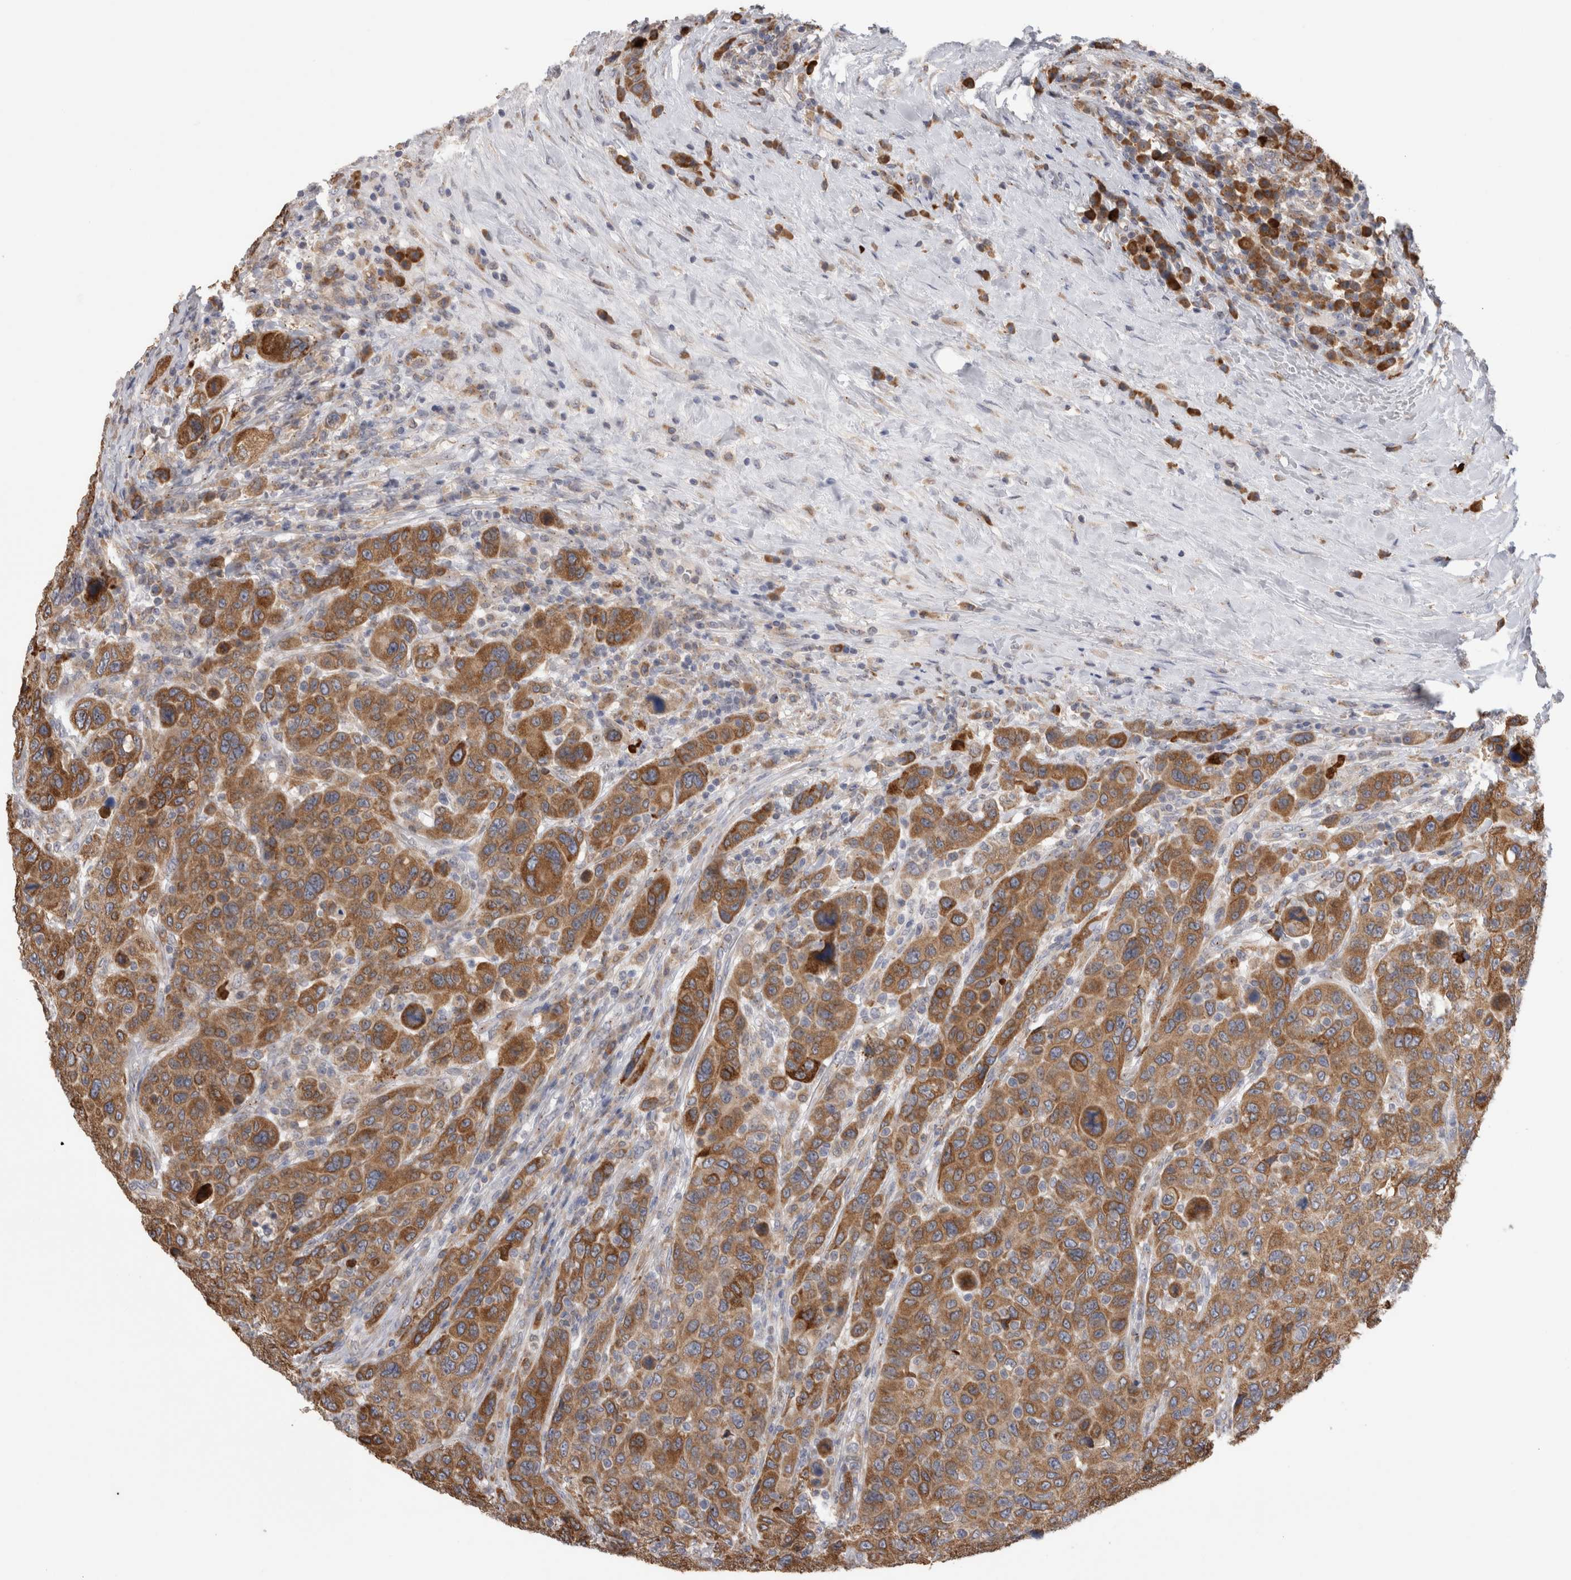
{"staining": {"intensity": "moderate", "quantity": ">75%", "location": "cytoplasmic/membranous"}, "tissue": "breast cancer", "cell_type": "Tumor cells", "image_type": "cancer", "snomed": [{"axis": "morphology", "description": "Duct carcinoma"}, {"axis": "topography", "description": "Breast"}], "caption": "A medium amount of moderate cytoplasmic/membranous positivity is seen in about >75% of tumor cells in intraductal carcinoma (breast) tissue.", "gene": "ZNF341", "patient": {"sex": "female", "age": 37}}